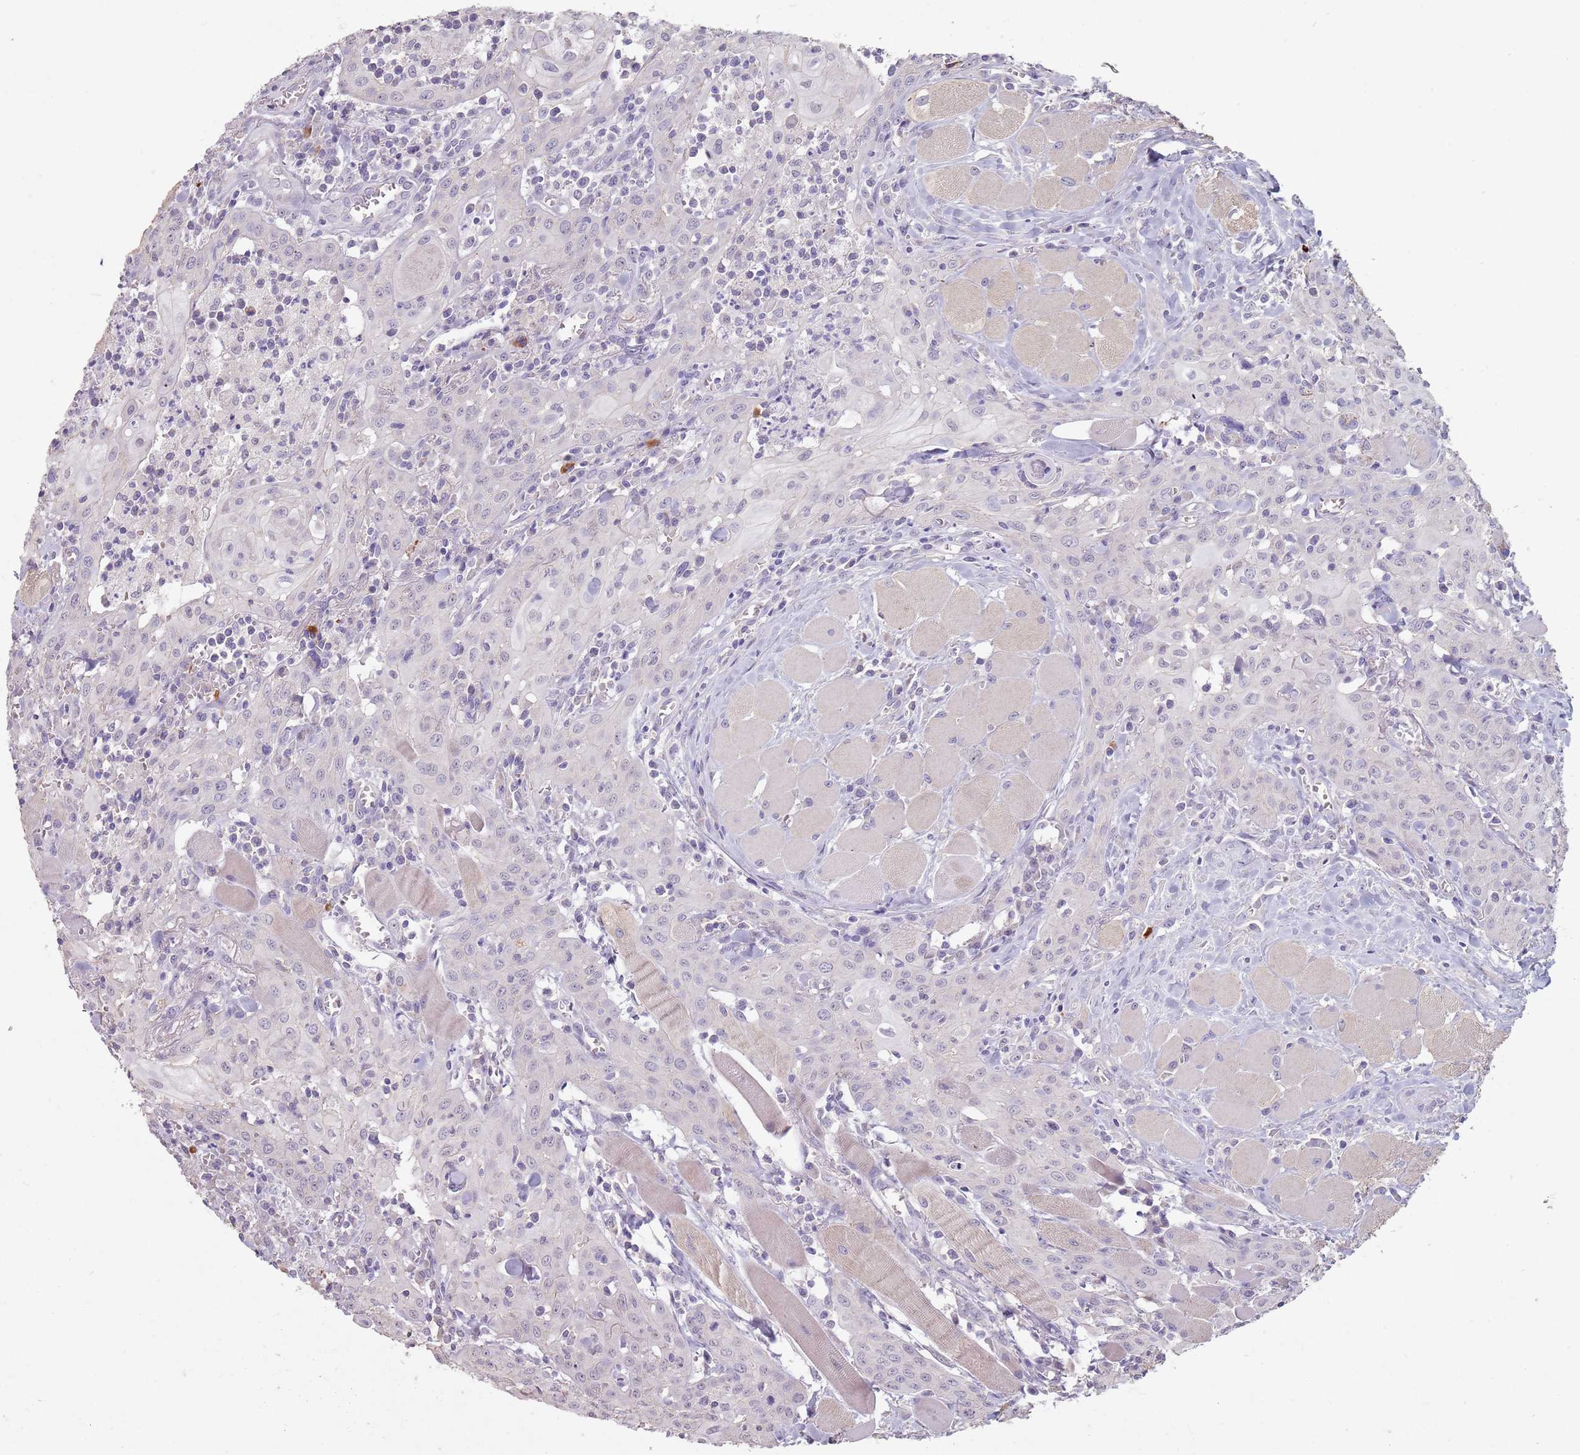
{"staining": {"intensity": "negative", "quantity": "none", "location": "none"}, "tissue": "head and neck cancer", "cell_type": "Tumor cells", "image_type": "cancer", "snomed": [{"axis": "morphology", "description": "Squamous cell carcinoma, NOS"}, {"axis": "topography", "description": "Oral tissue"}, {"axis": "topography", "description": "Head-Neck"}], "caption": "DAB (3,3'-diaminobenzidine) immunohistochemical staining of human head and neck cancer (squamous cell carcinoma) reveals no significant staining in tumor cells. (DAB immunohistochemistry (IHC) visualized using brightfield microscopy, high magnification).", "gene": "STYK1", "patient": {"sex": "female", "age": 70}}